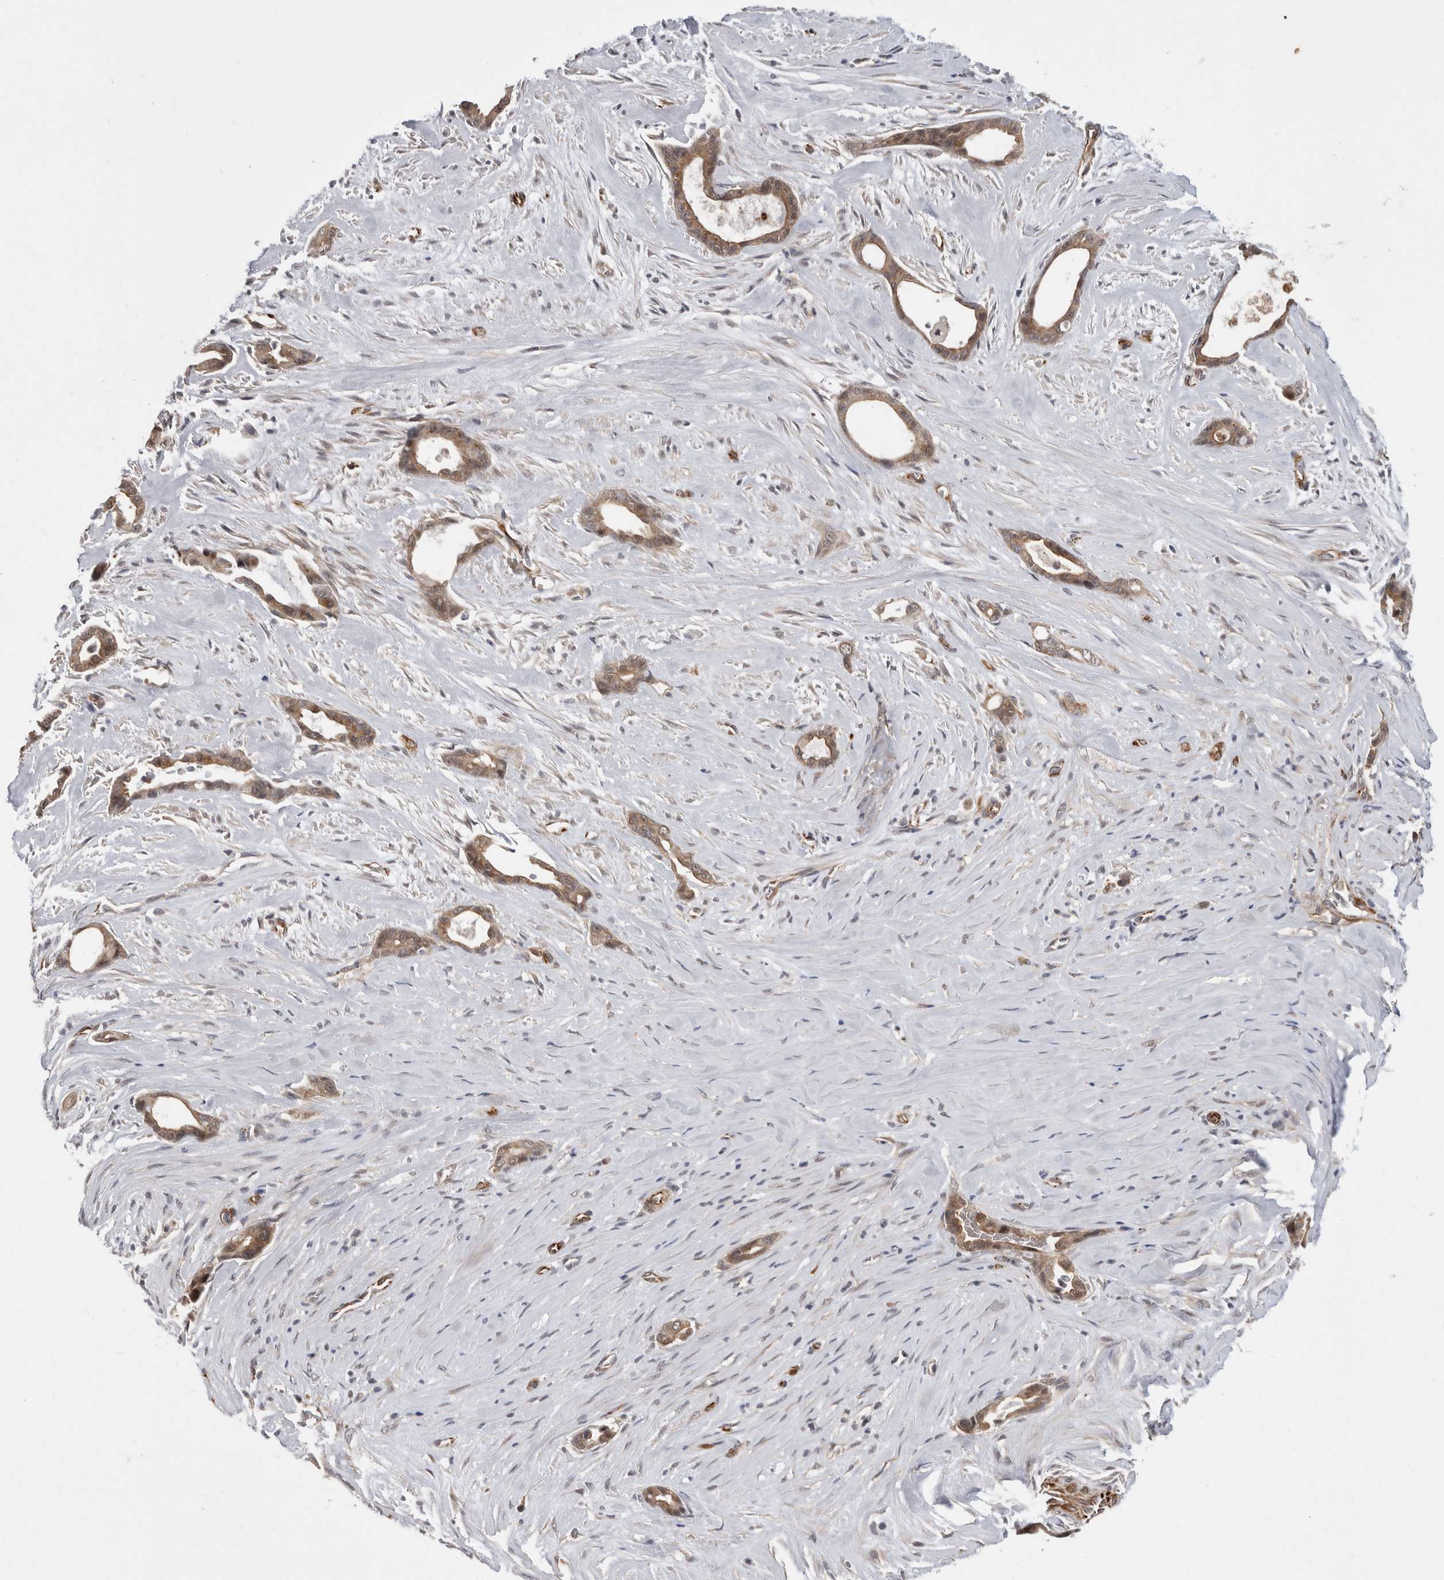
{"staining": {"intensity": "weak", "quantity": ">75%", "location": "cytoplasmic/membranous"}, "tissue": "liver cancer", "cell_type": "Tumor cells", "image_type": "cancer", "snomed": [{"axis": "morphology", "description": "Cholangiocarcinoma"}, {"axis": "topography", "description": "Liver"}], "caption": "A high-resolution image shows immunohistochemistry staining of liver cancer, which shows weak cytoplasmic/membranous positivity in approximately >75% of tumor cells. The protein is shown in brown color, while the nuclei are stained blue.", "gene": "FAM83H", "patient": {"sex": "female", "age": 55}}